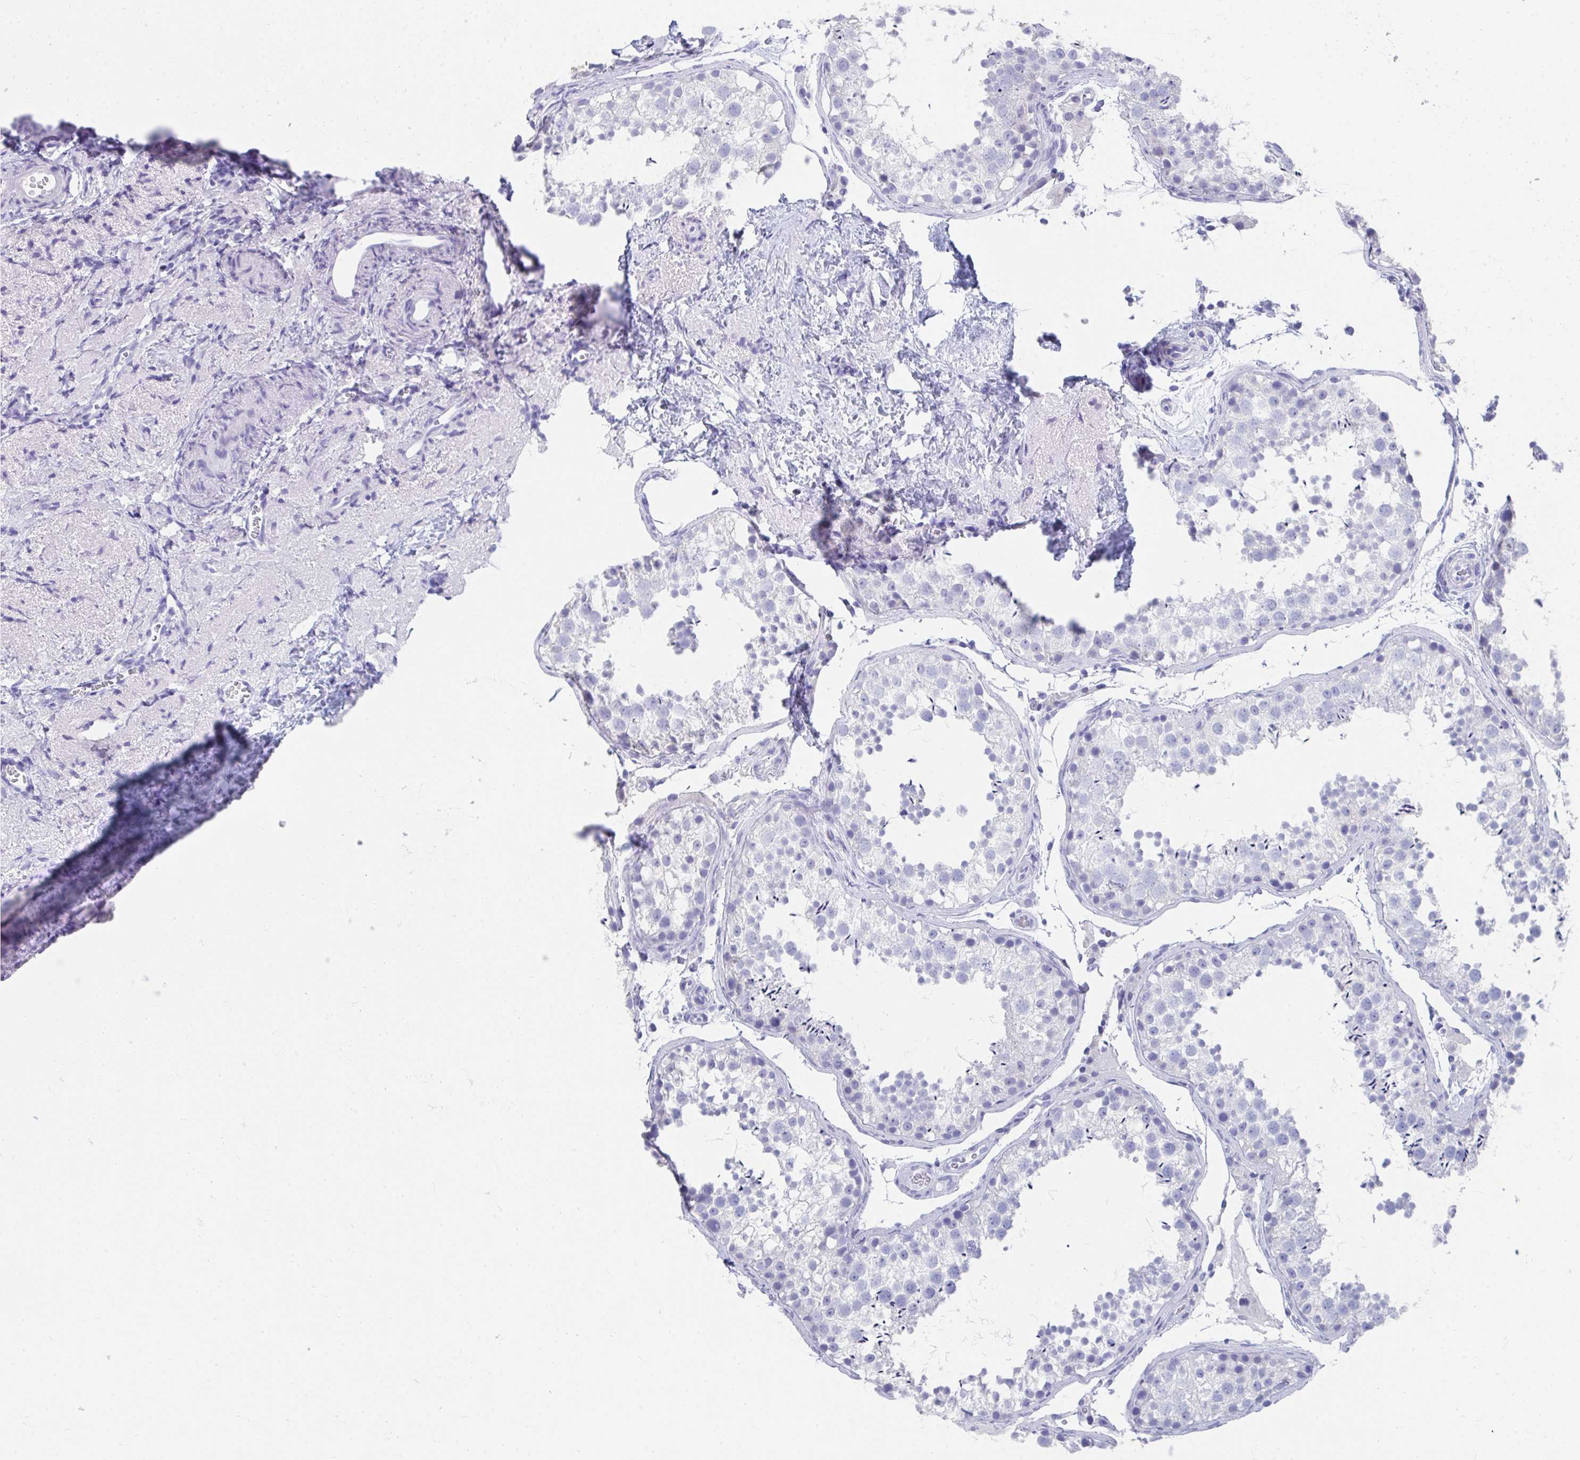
{"staining": {"intensity": "negative", "quantity": "none", "location": "none"}, "tissue": "testis", "cell_type": "Cells in seminiferous ducts", "image_type": "normal", "snomed": [{"axis": "morphology", "description": "Normal tissue, NOS"}, {"axis": "topography", "description": "Testis"}], "caption": "Micrograph shows no significant protein positivity in cells in seminiferous ducts of normal testis. (Stains: DAB immunohistochemistry with hematoxylin counter stain, Microscopy: brightfield microscopy at high magnification).", "gene": "HGD", "patient": {"sex": "male", "age": 29}}